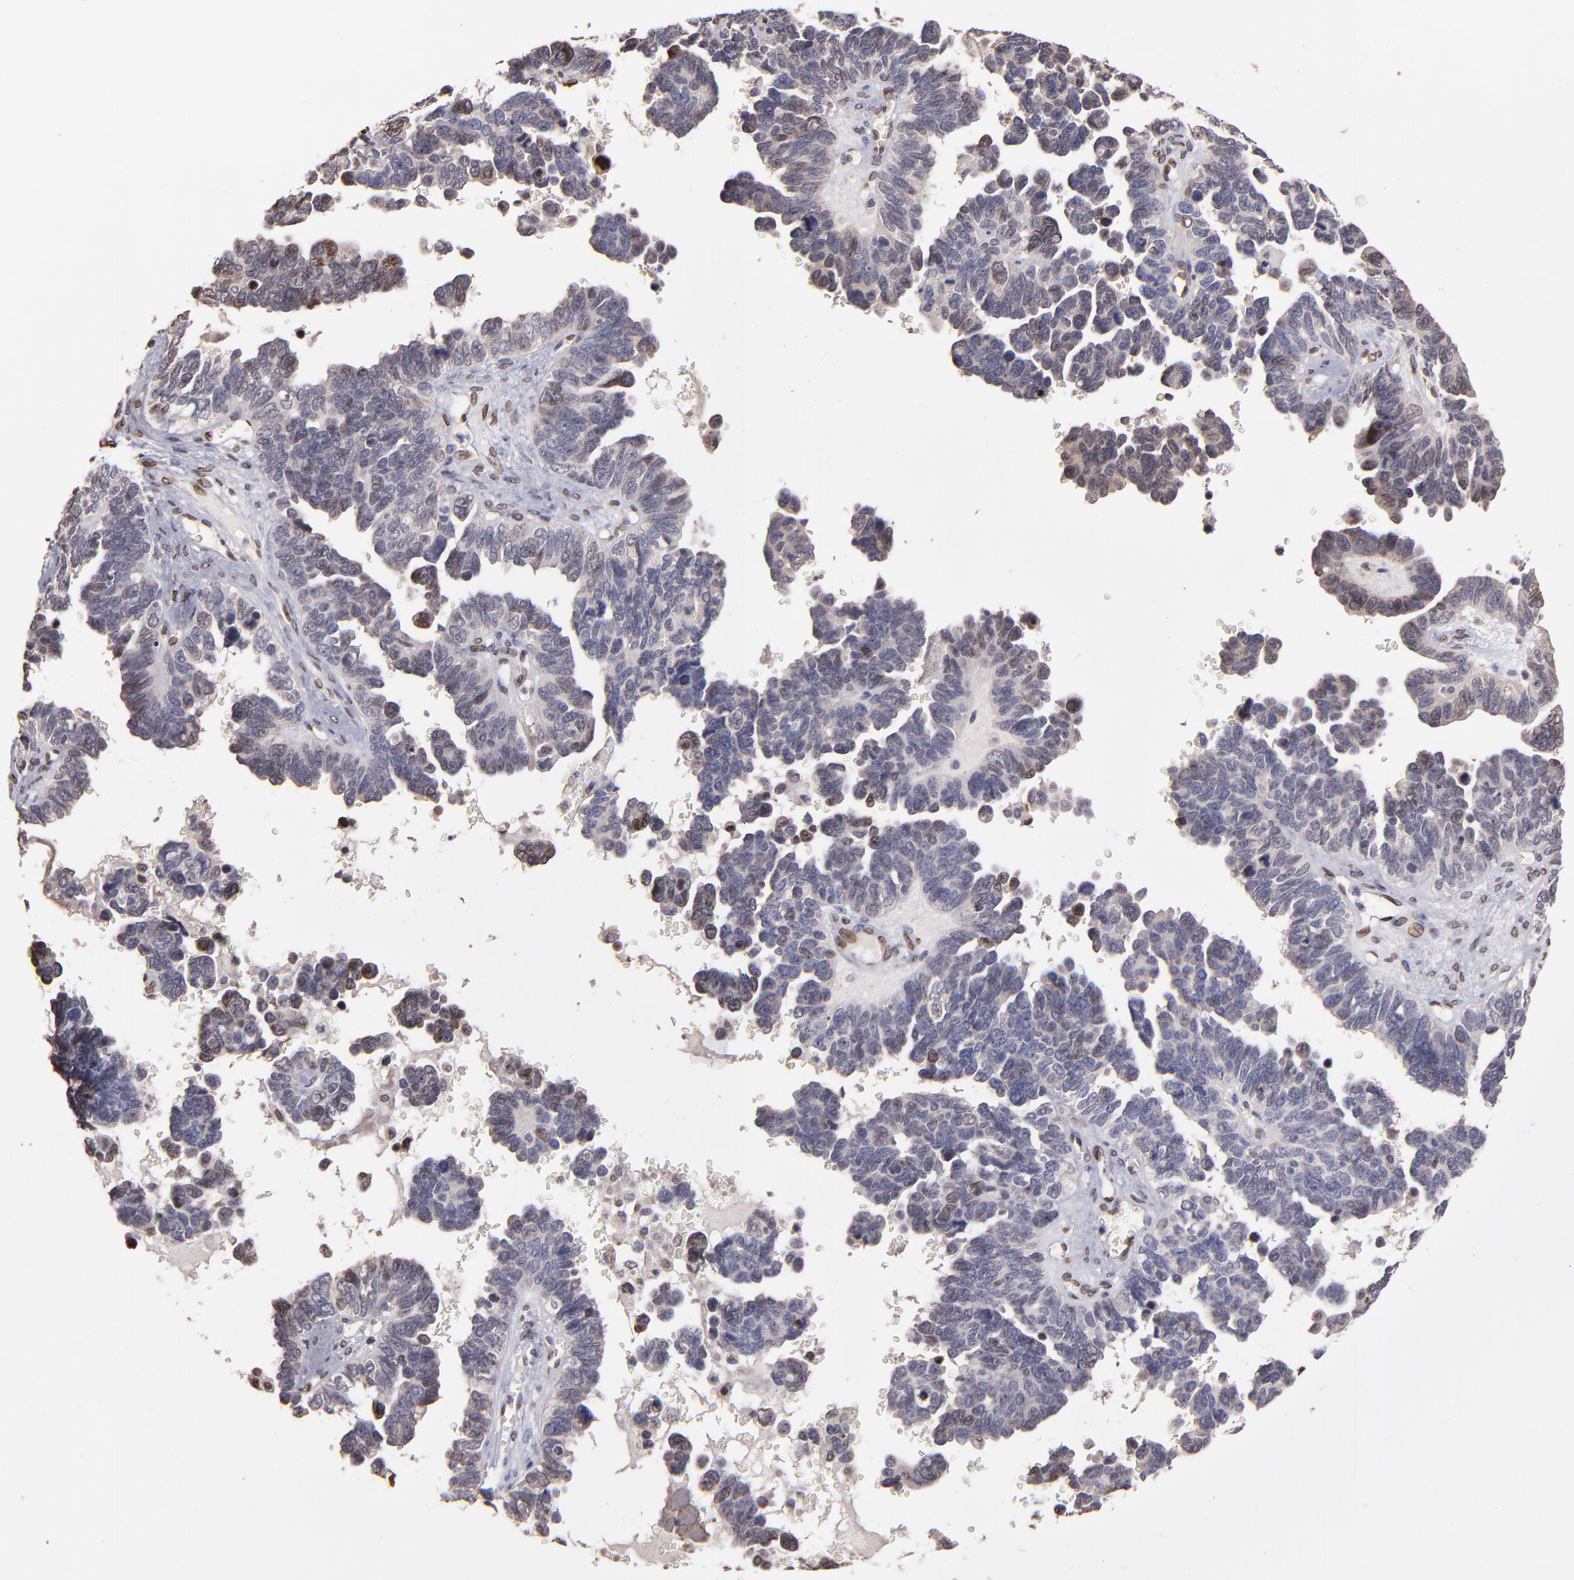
{"staining": {"intensity": "weak", "quantity": "<25%", "location": "cytoplasmic/membranous,nuclear"}, "tissue": "ovarian cancer", "cell_type": "Tumor cells", "image_type": "cancer", "snomed": [{"axis": "morphology", "description": "Cystadenocarcinoma, serous, NOS"}, {"axis": "topography", "description": "Ovary"}], "caption": "Protein analysis of ovarian serous cystadenocarcinoma reveals no significant staining in tumor cells. The staining is performed using DAB (3,3'-diaminobenzidine) brown chromogen with nuclei counter-stained in using hematoxylin.", "gene": "PUM3", "patient": {"sex": "female", "age": 69}}